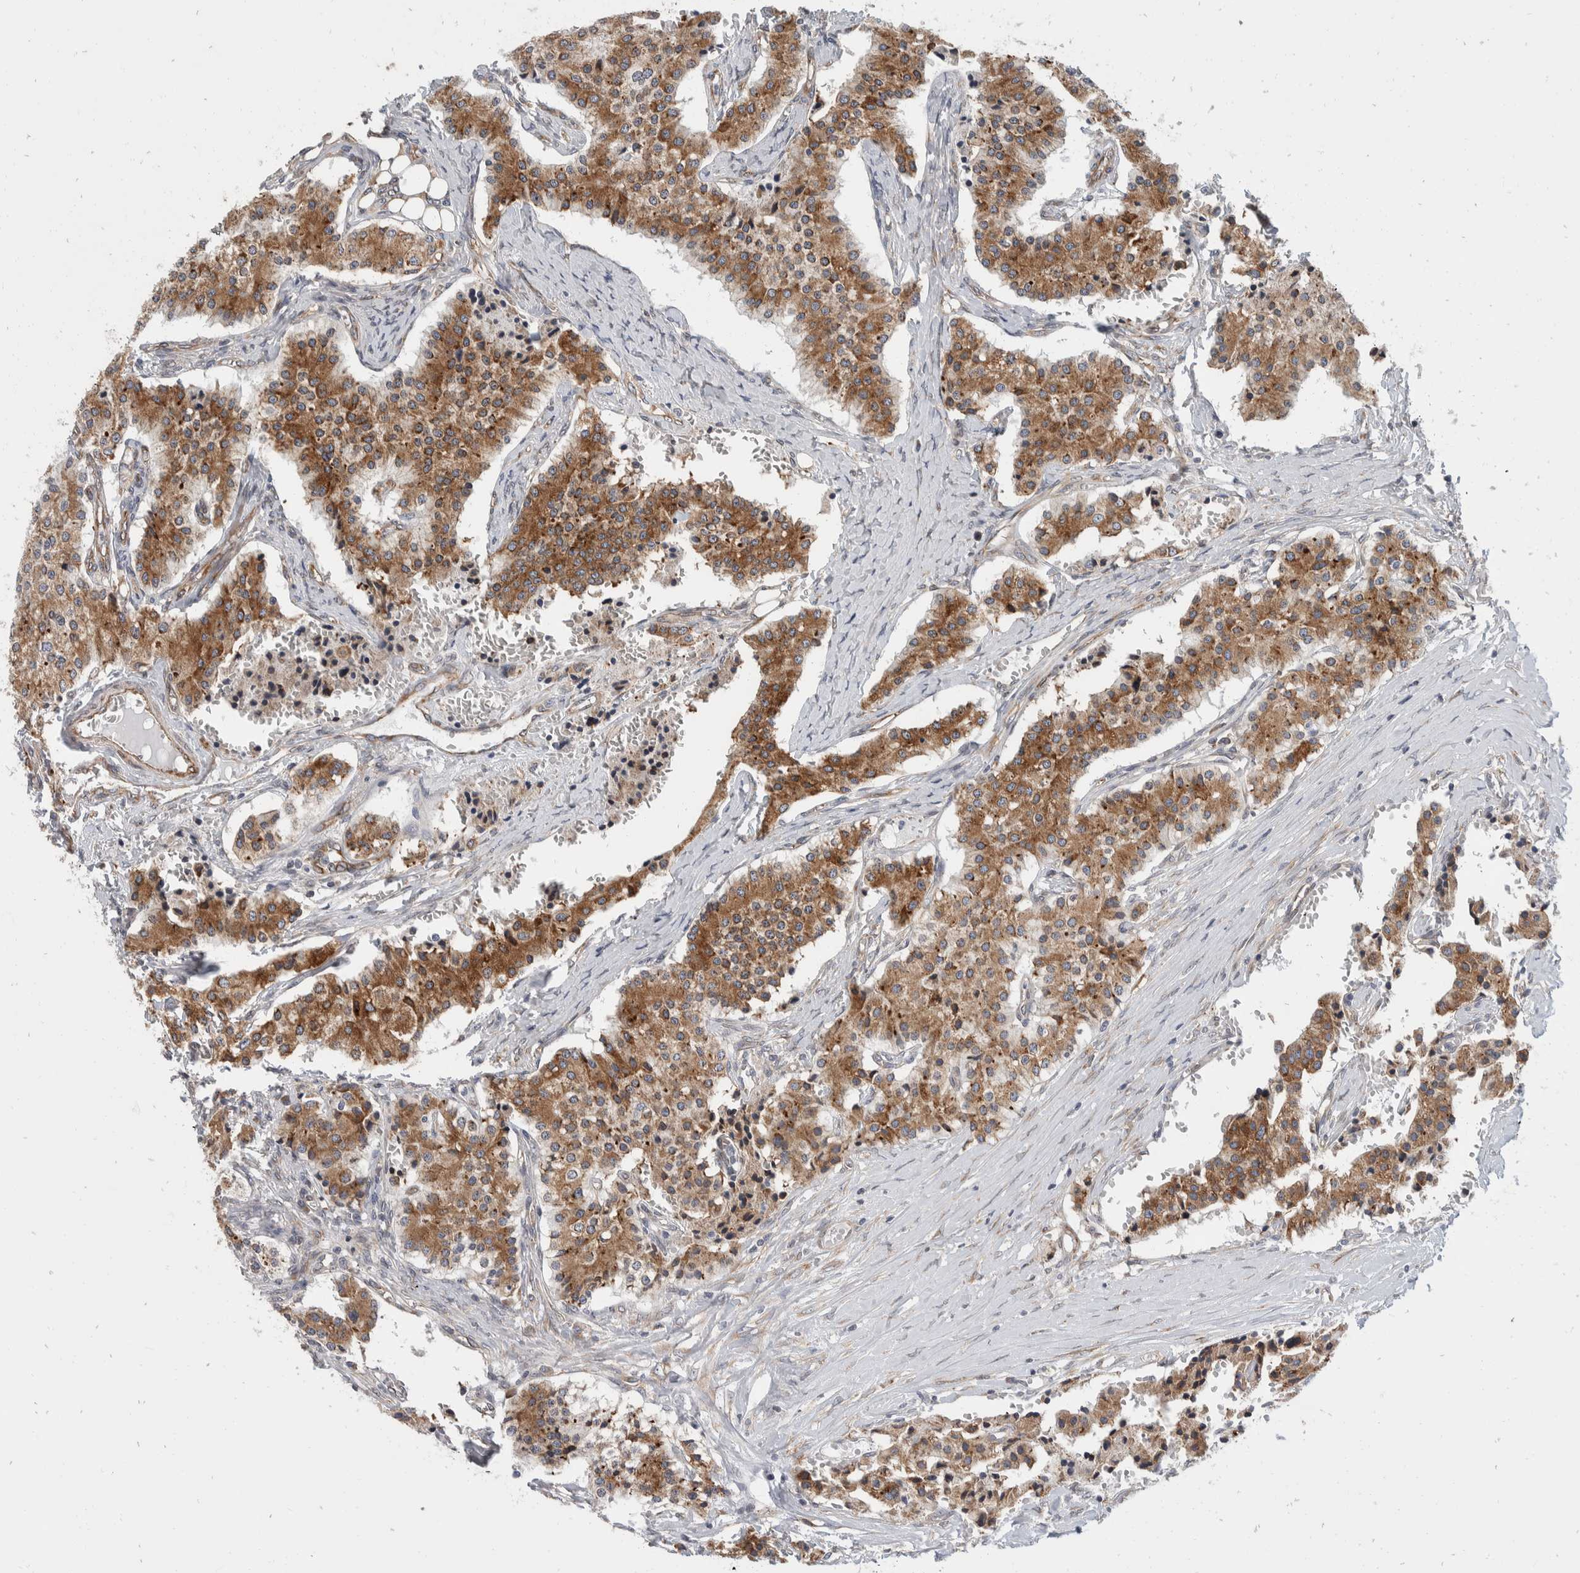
{"staining": {"intensity": "moderate", "quantity": ">75%", "location": "cytoplasmic/membranous"}, "tissue": "carcinoid", "cell_type": "Tumor cells", "image_type": "cancer", "snomed": [{"axis": "morphology", "description": "Carcinoid, malignant, NOS"}, {"axis": "topography", "description": "Colon"}], "caption": "Immunohistochemical staining of malignant carcinoid exhibits moderate cytoplasmic/membranous protein expression in approximately >75% of tumor cells.", "gene": "TMEM245", "patient": {"sex": "female", "age": 52}}